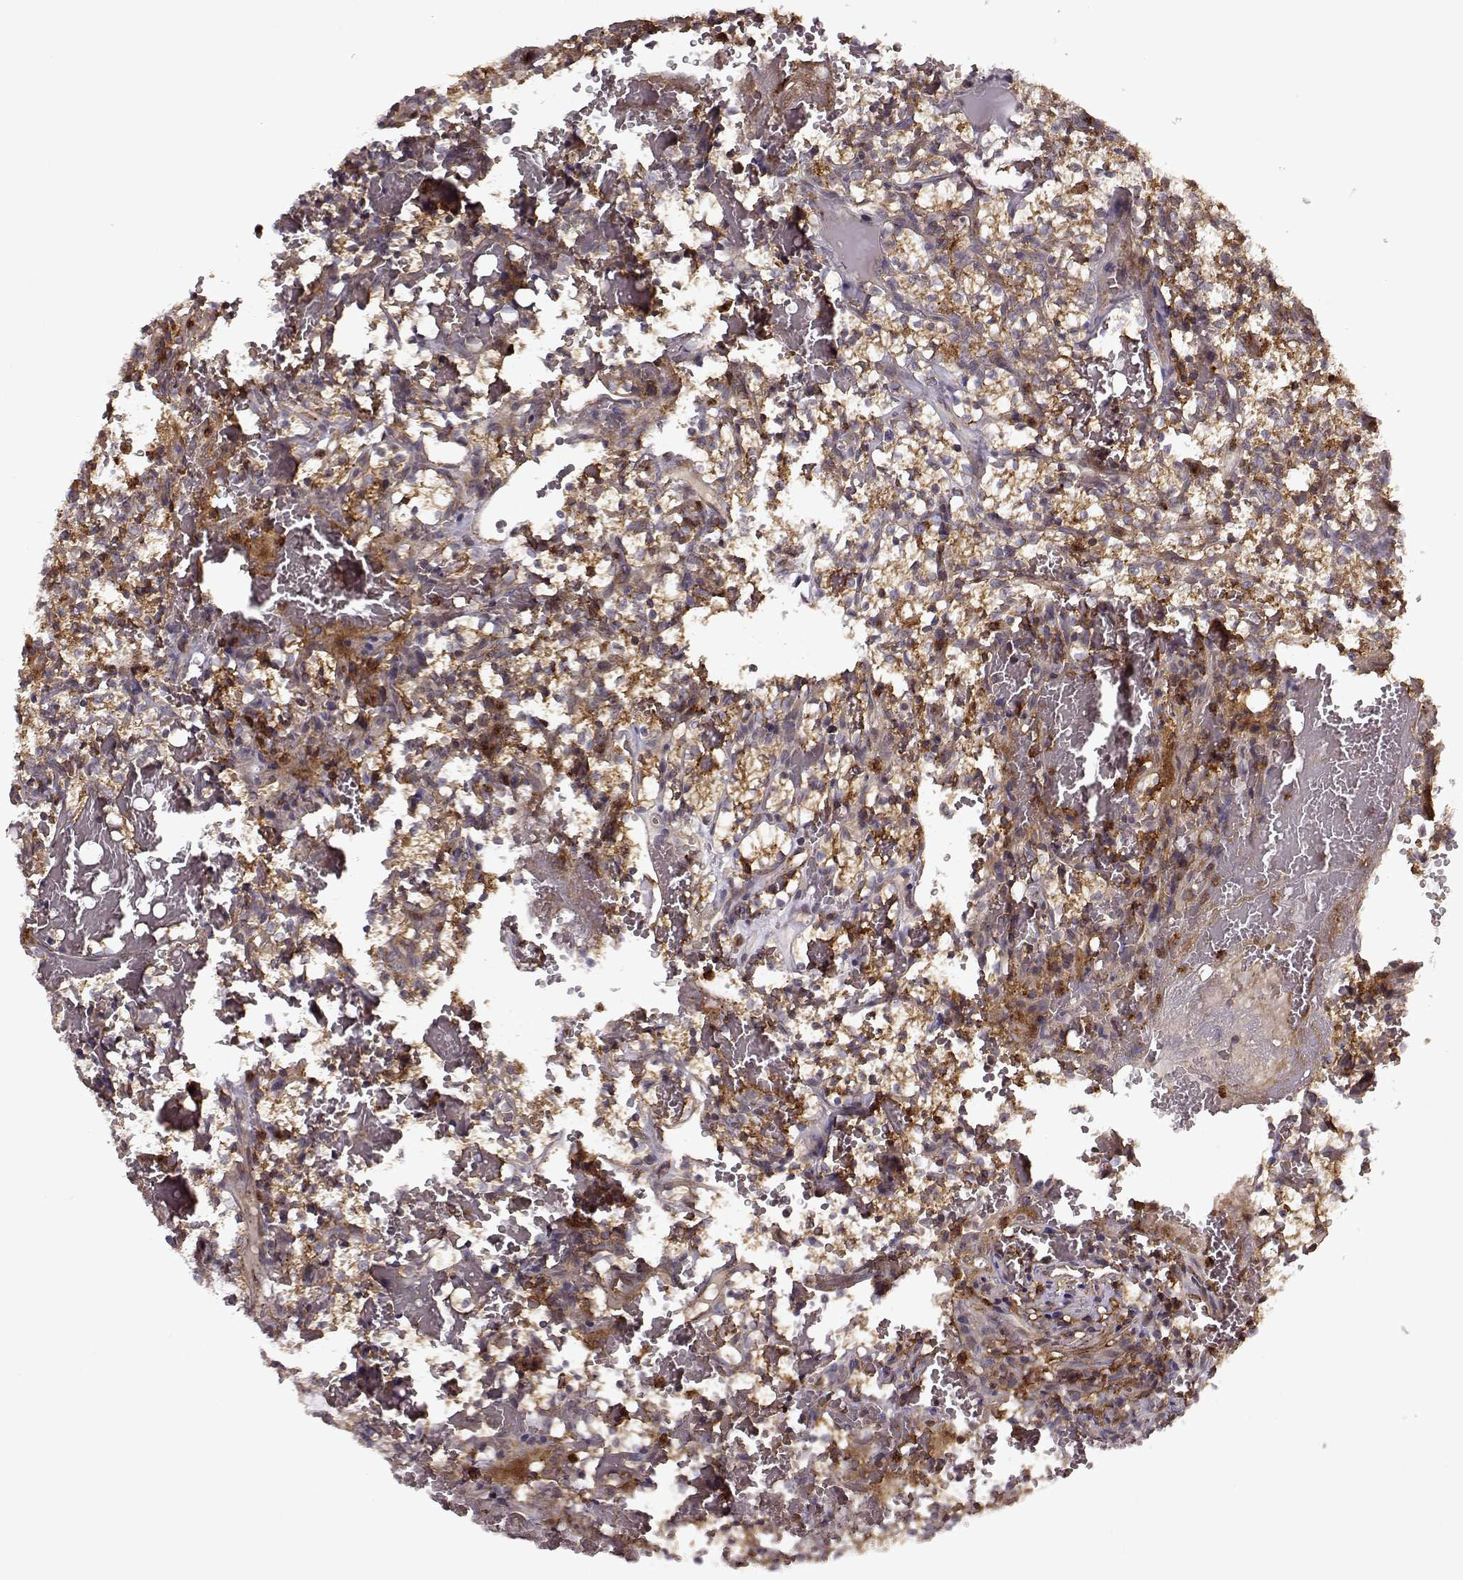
{"staining": {"intensity": "moderate", "quantity": ">75%", "location": "cytoplasmic/membranous"}, "tissue": "renal cancer", "cell_type": "Tumor cells", "image_type": "cancer", "snomed": [{"axis": "morphology", "description": "Adenocarcinoma, NOS"}, {"axis": "topography", "description": "Kidney"}], "caption": "Adenocarcinoma (renal) stained with DAB IHC displays medium levels of moderate cytoplasmic/membranous expression in approximately >75% of tumor cells.", "gene": "IFRD2", "patient": {"sex": "female", "age": 69}}